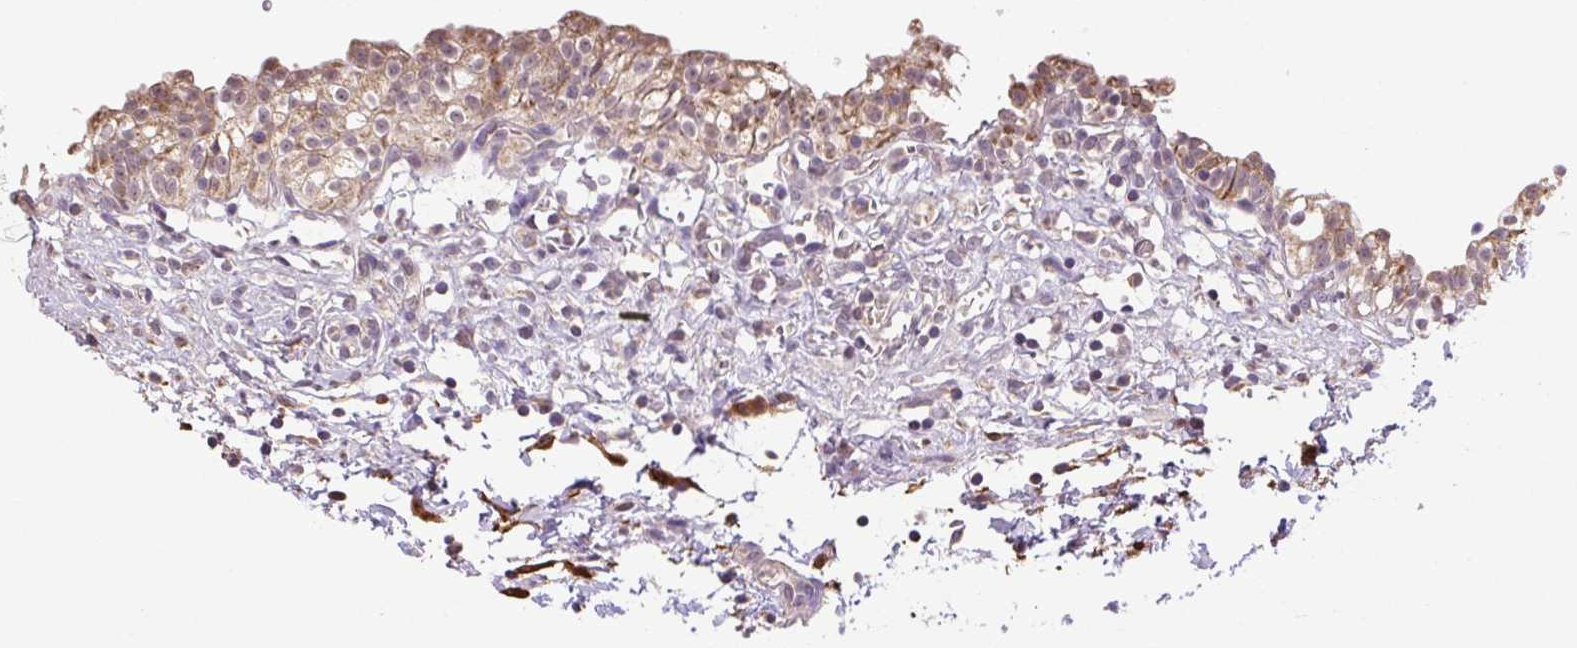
{"staining": {"intensity": "moderate", "quantity": "25%-75%", "location": "cytoplasmic/membranous,nuclear"}, "tissue": "urinary bladder", "cell_type": "Urothelial cells", "image_type": "normal", "snomed": [{"axis": "morphology", "description": "Normal tissue, NOS"}, {"axis": "topography", "description": "Urinary bladder"}, {"axis": "topography", "description": "Peripheral nerve tissue"}], "caption": "The image displays a brown stain indicating the presence of a protein in the cytoplasmic/membranous,nuclear of urothelial cells in urinary bladder.", "gene": "SGF29", "patient": {"sex": "male", "age": 55}}